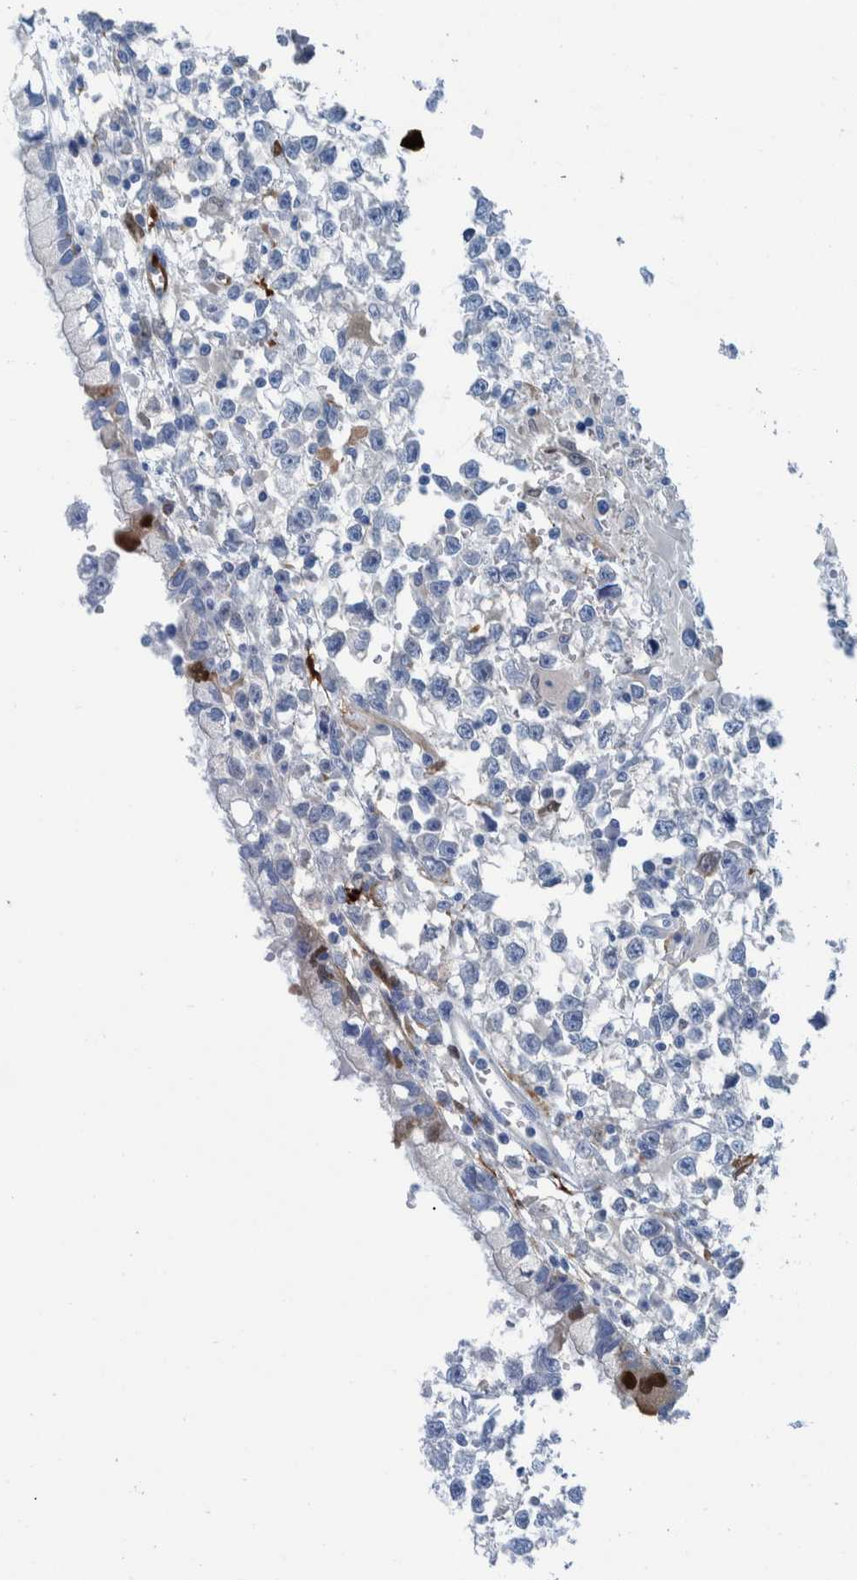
{"staining": {"intensity": "negative", "quantity": "none", "location": "none"}, "tissue": "testis cancer", "cell_type": "Tumor cells", "image_type": "cancer", "snomed": [{"axis": "morphology", "description": "Seminoma, NOS"}, {"axis": "morphology", "description": "Carcinoma, Embryonal, NOS"}, {"axis": "topography", "description": "Testis"}], "caption": "Immunohistochemical staining of testis embryonal carcinoma shows no significant positivity in tumor cells. (DAB (3,3'-diaminobenzidine) IHC with hematoxylin counter stain).", "gene": "IDO1", "patient": {"sex": "male", "age": 51}}